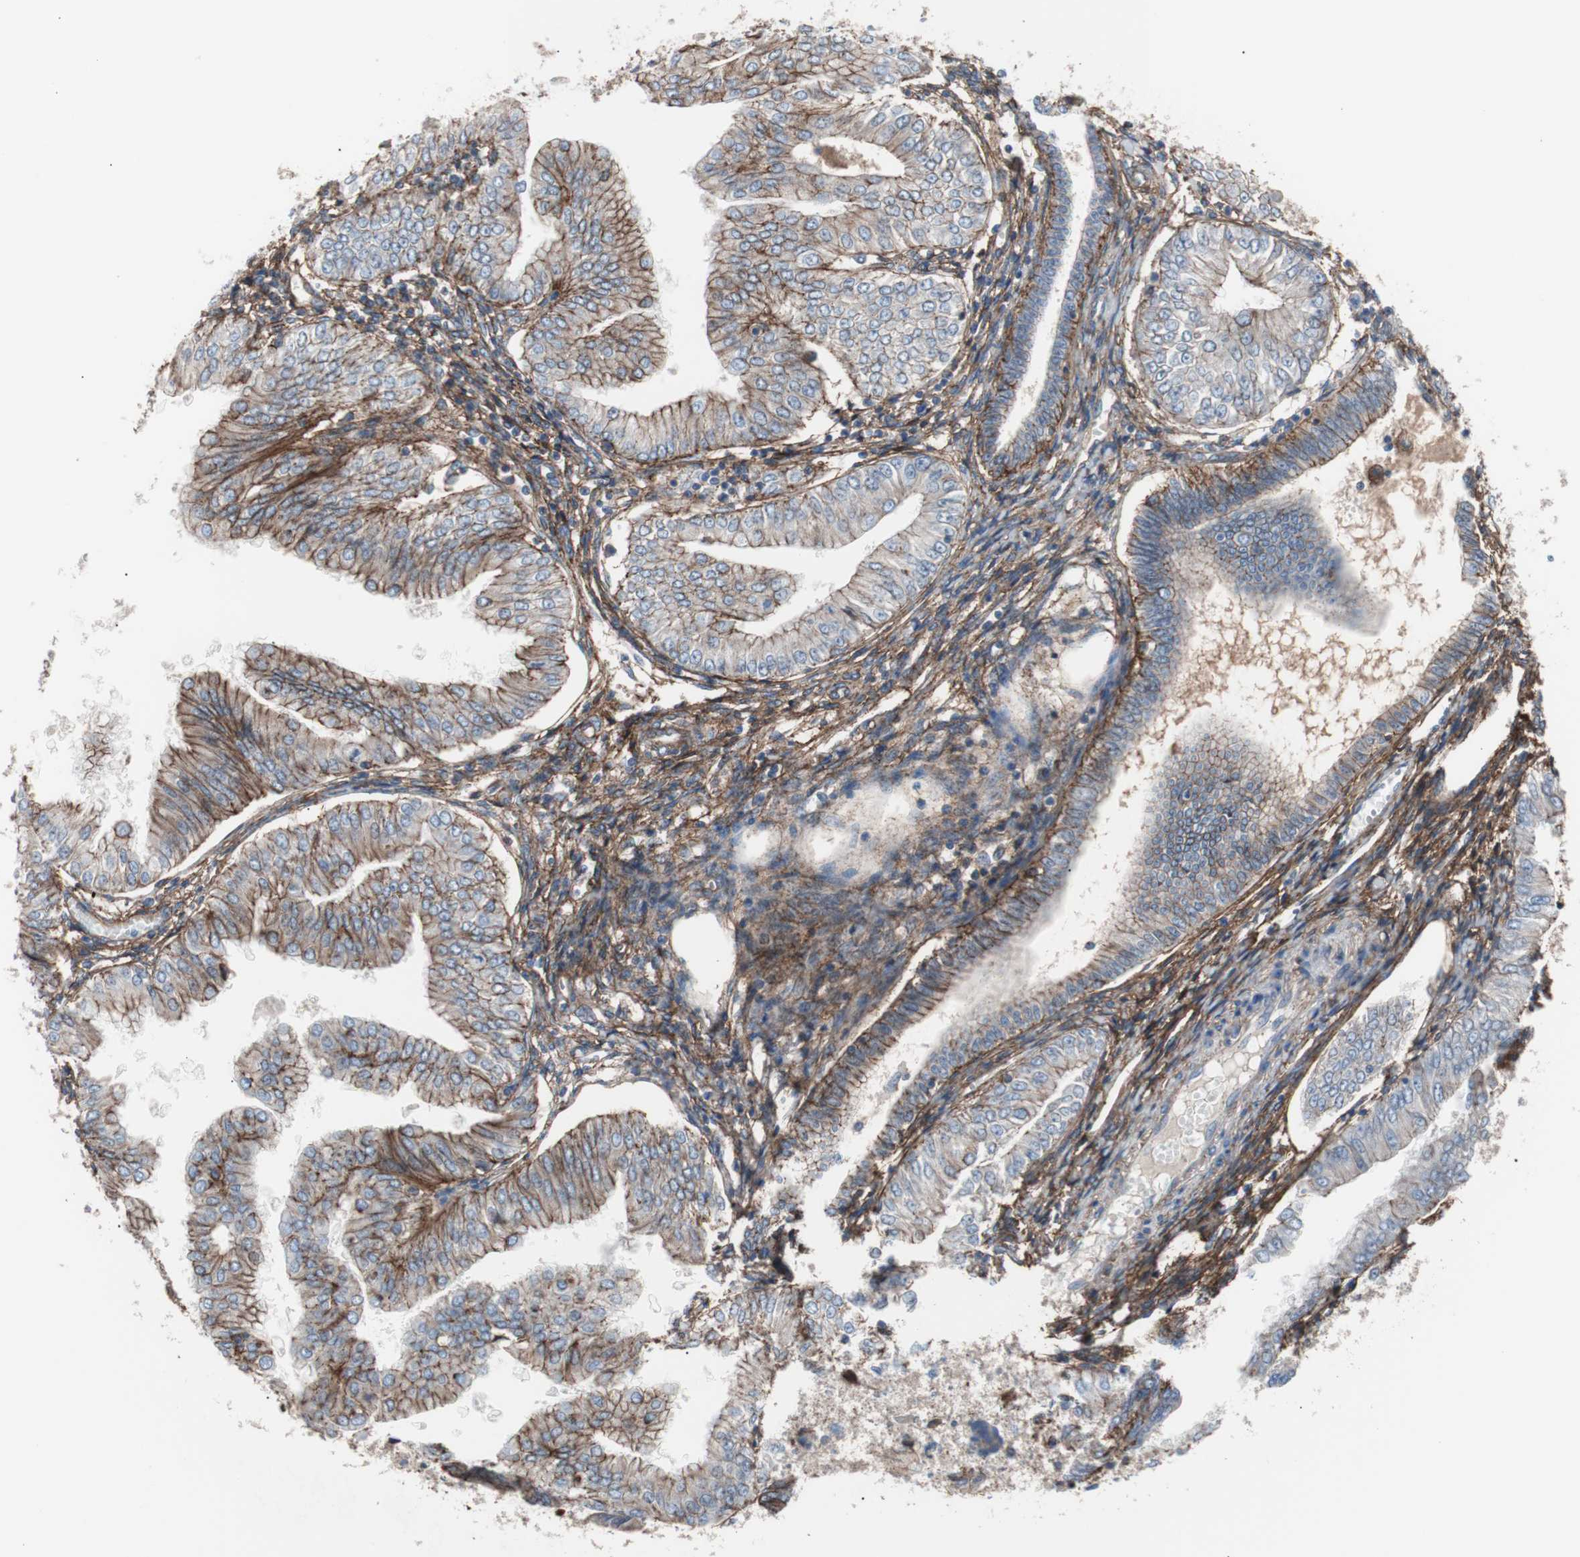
{"staining": {"intensity": "moderate", "quantity": "25%-75%", "location": "cytoplasmic/membranous"}, "tissue": "endometrial cancer", "cell_type": "Tumor cells", "image_type": "cancer", "snomed": [{"axis": "morphology", "description": "Adenocarcinoma, NOS"}, {"axis": "topography", "description": "Endometrium"}], "caption": "Endometrial cancer tissue exhibits moderate cytoplasmic/membranous expression in about 25%-75% of tumor cells (Brightfield microscopy of DAB IHC at high magnification).", "gene": "CD81", "patient": {"sex": "female", "age": 53}}